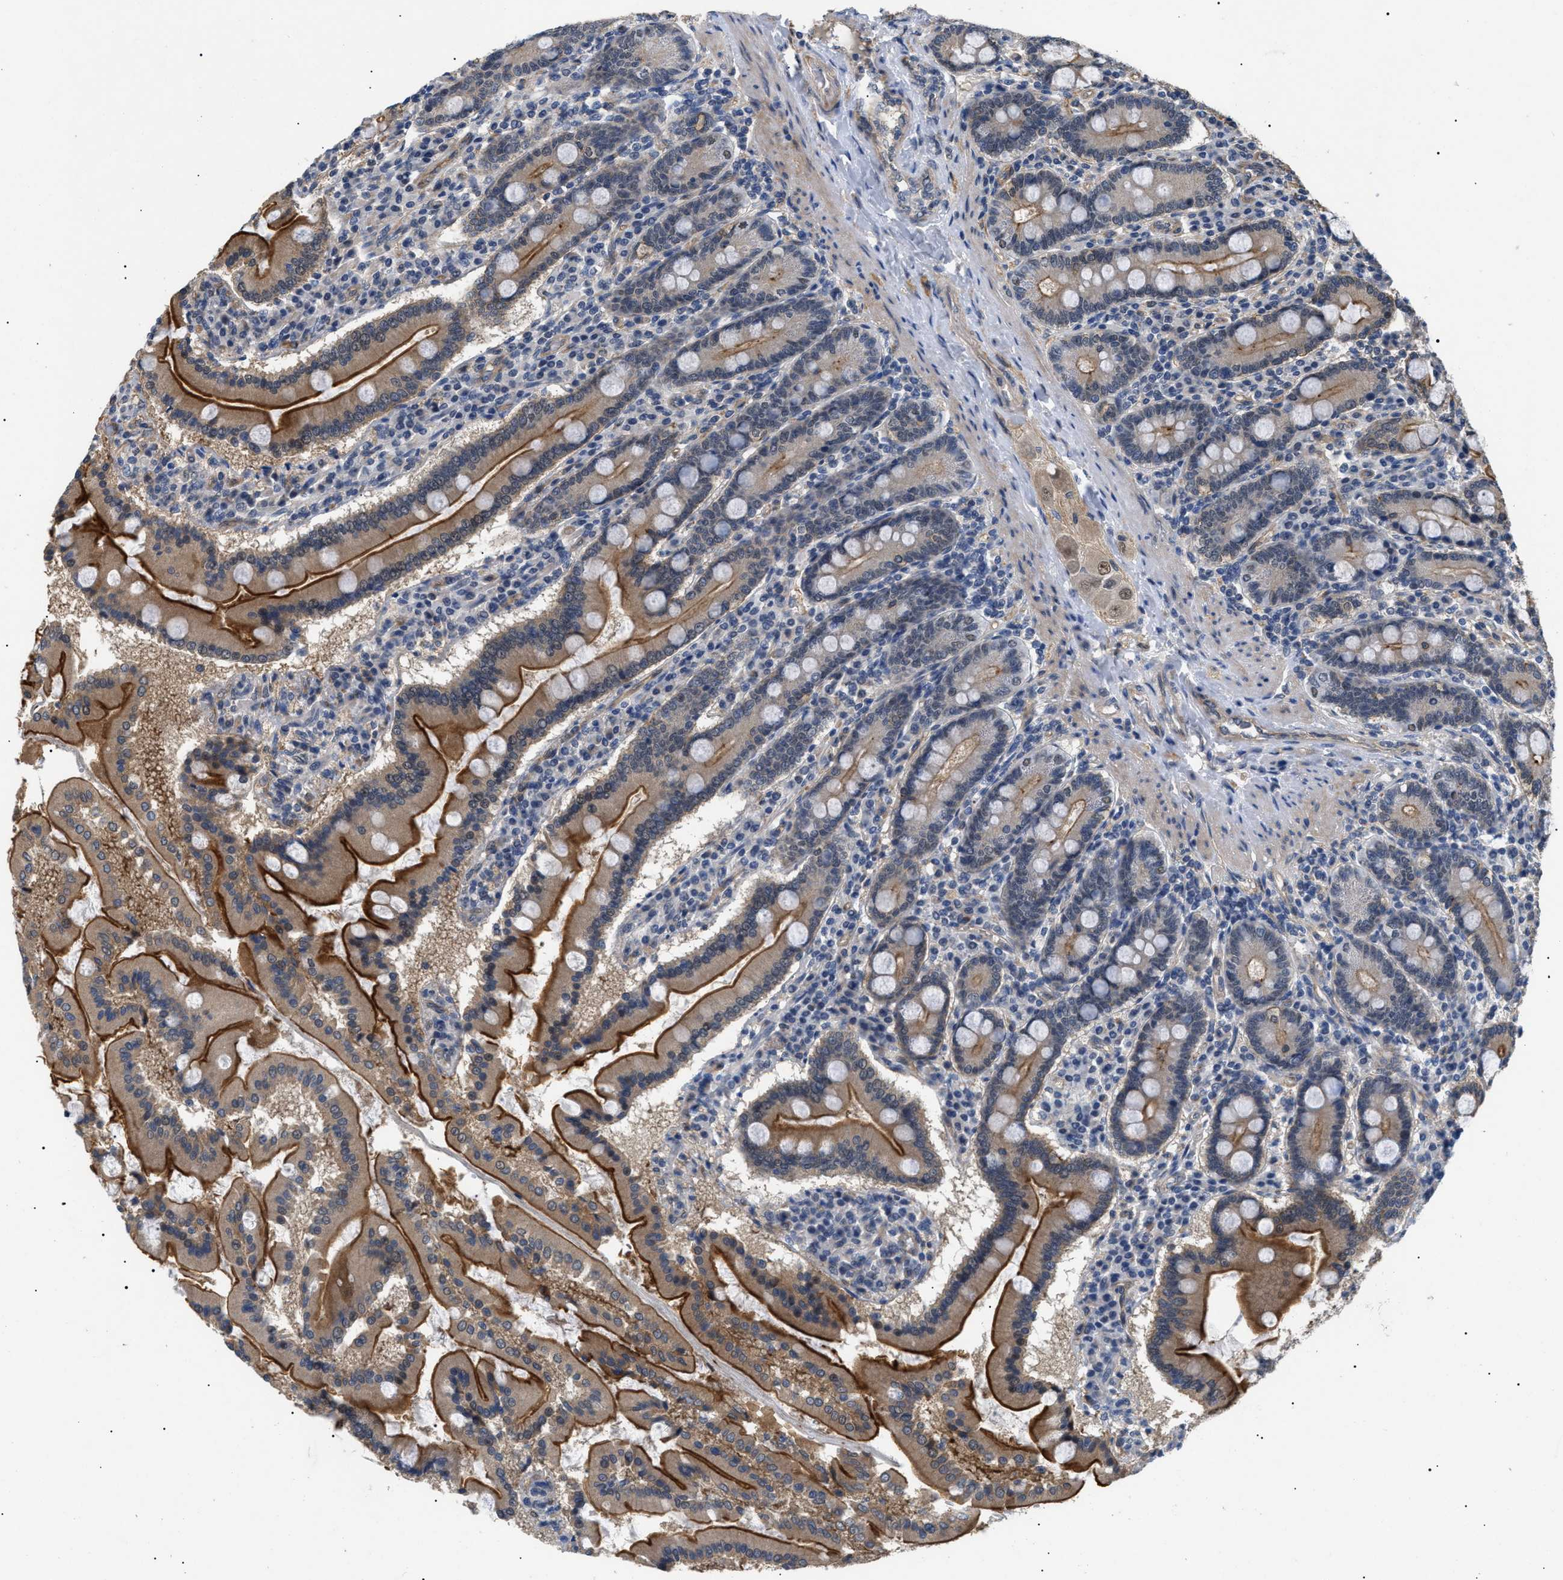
{"staining": {"intensity": "moderate", "quantity": ">75%", "location": "cytoplasmic/membranous"}, "tissue": "duodenum", "cell_type": "Glandular cells", "image_type": "normal", "snomed": [{"axis": "morphology", "description": "Normal tissue, NOS"}, {"axis": "topography", "description": "Duodenum"}], "caption": "This is a histology image of IHC staining of unremarkable duodenum, which shows moderate staining in the cytoplasmic/membranous of glandular cells.", "gene": "CRCP", "patient": {"sex": "male", "age": 50}}